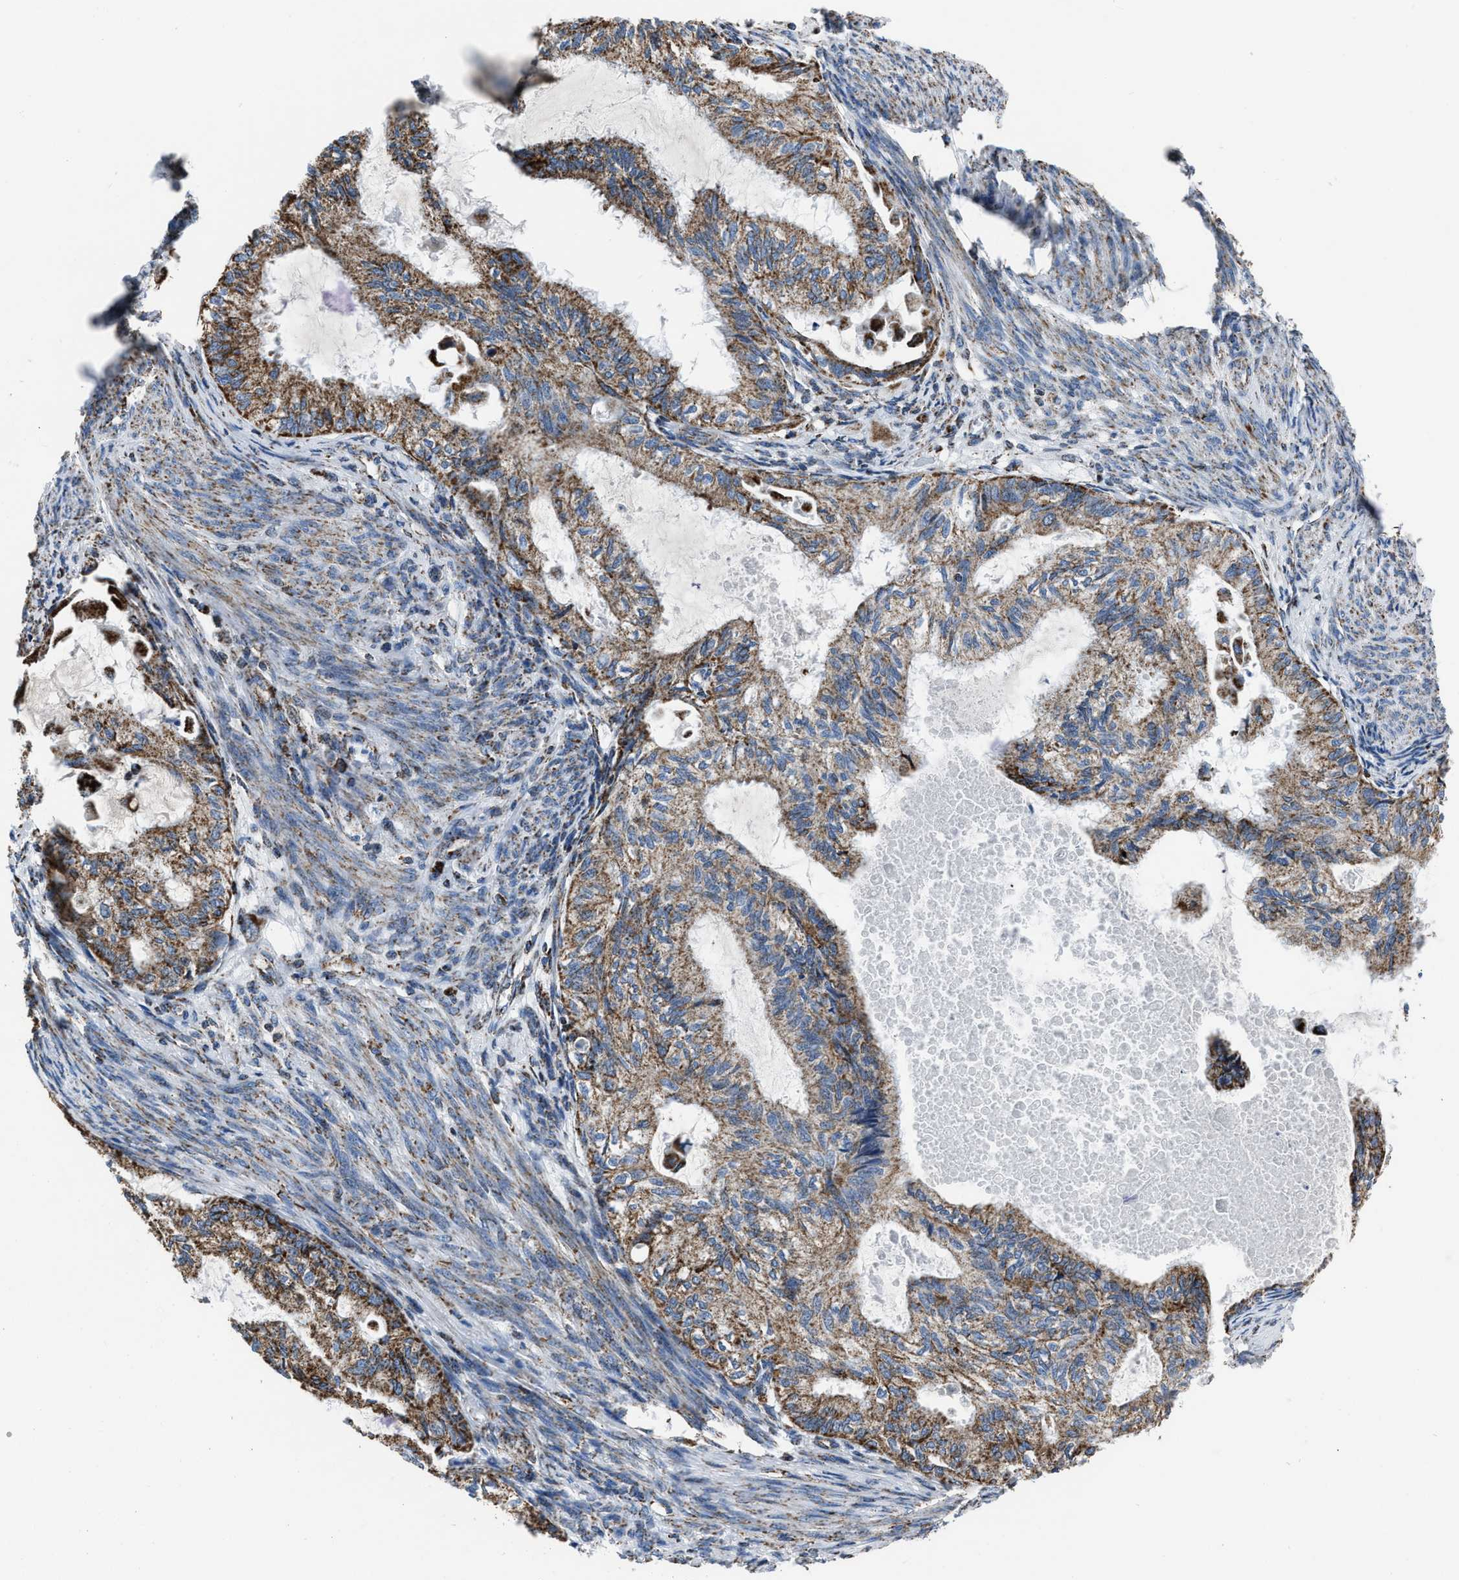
{"staining": {"intensity": "moderate", "quantity": ">75%", "location": "cytoplasmic/membranous"}, "tissue": "cervical cancer", "cell_type": "Tumor cells", "image_type": "cancer", "snomed": [{"axis": "morphology", "description": "Normal tissue, NOS"}, {"axis": "morphology", "description": "Adenocarcinoma, NOS"}, {"axis": "topography", "description": "Cervix"}, {"axis": "topography", "description": "Endometrium"}], "caption": "Immunohistochemical staining of human cervical cancer displays moderate cytoplasmic/membranous protein staining in approximately >75% of tumor cells.", "gene": "NSD3", "patient": {"sex": "female", "age": 86}}